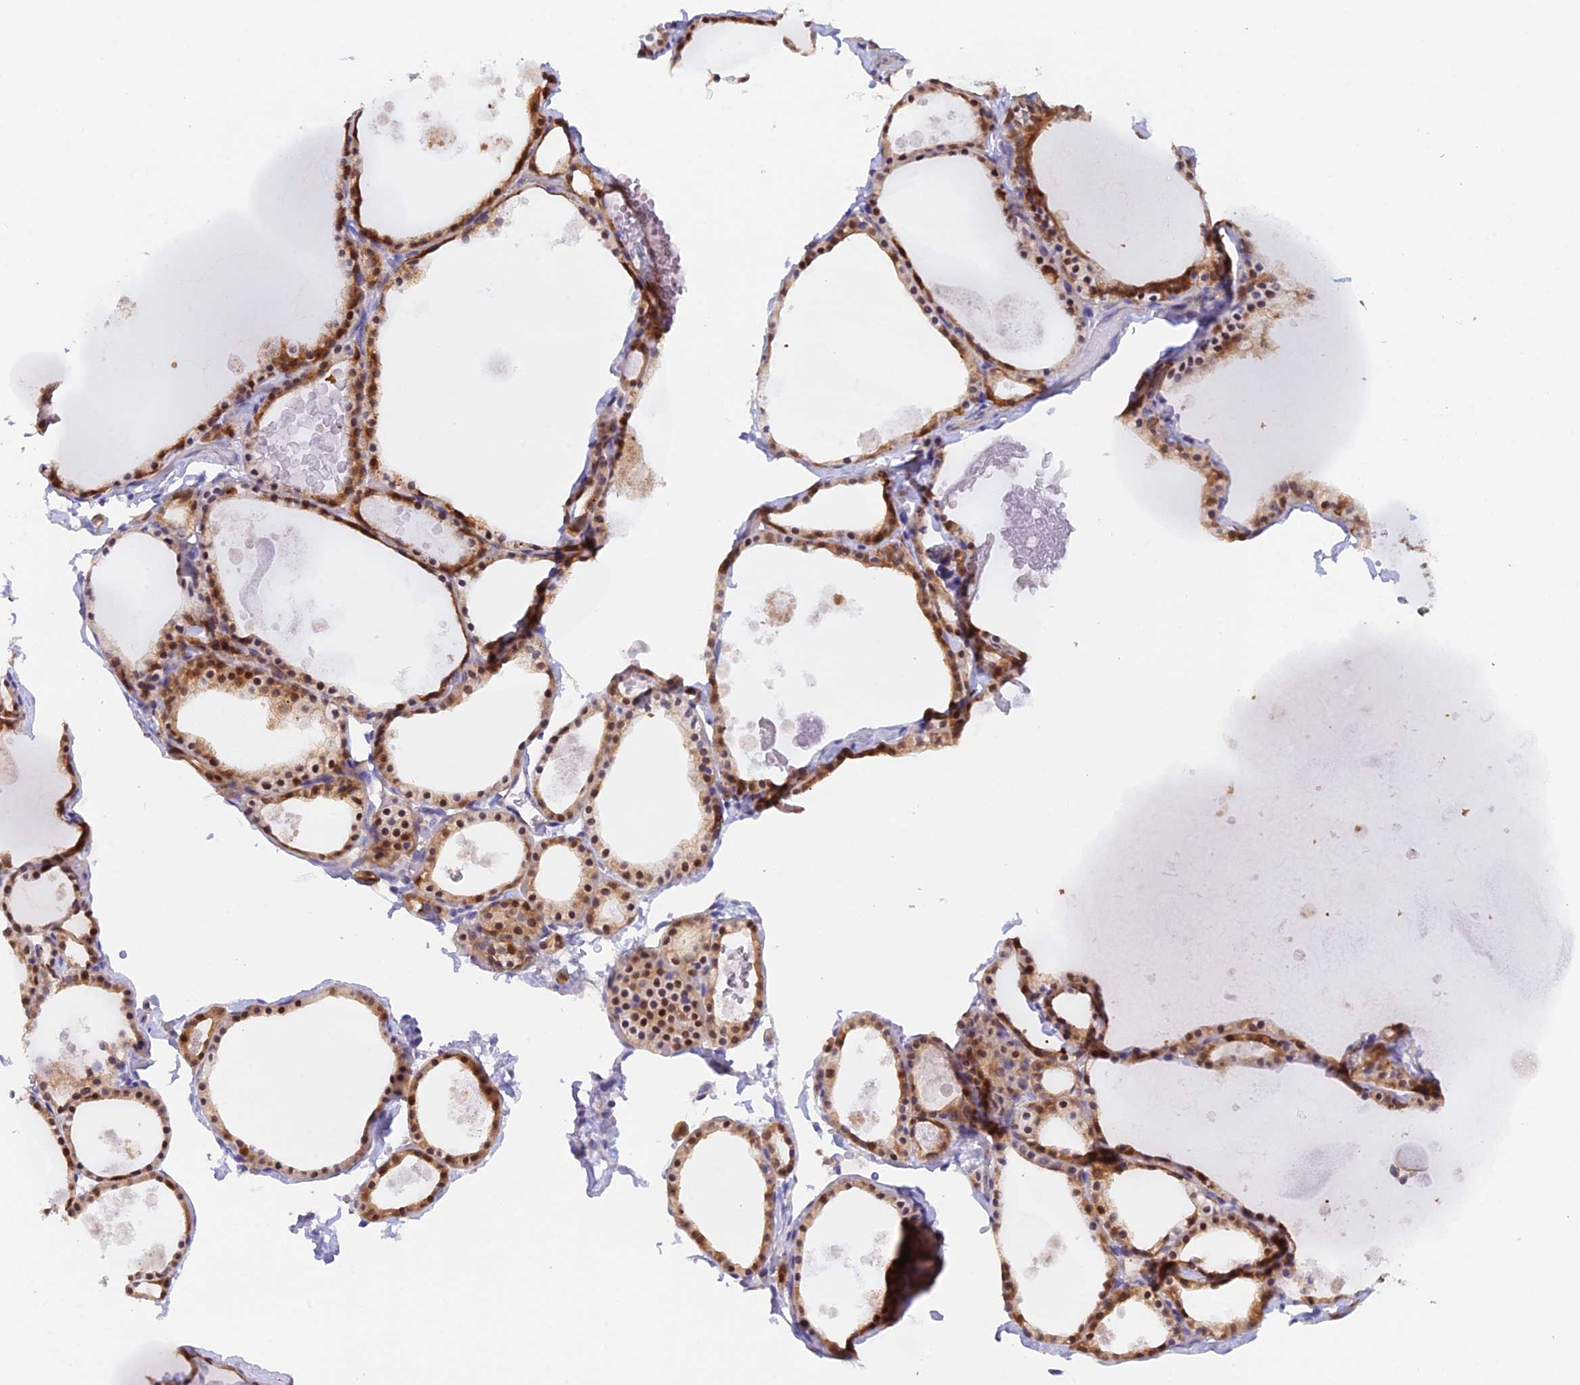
{"staining": {"intensity": "strong", "quantity": ">75%", "location": "cytoplasmic/membranous,nuclear"}, "tissue": "thyroid gland", "cell_type": "Glandular cells", "image_type": "normal", "snomed": [{"axis": "morphology", "description": "Normal tissue, NOS"}, {"axis": "topography", "description": "Thyroid gland"}], "caption": "A histopathology image of thyroid gland stained for a protein displays strong cytoplasmic/membranous,nuclear brown staining in glandular cells. The protein is shown in brown color, while the nuclei are stained blue.", "gene": "FZR1", "patient": {"sex": "male", "age": 56}}